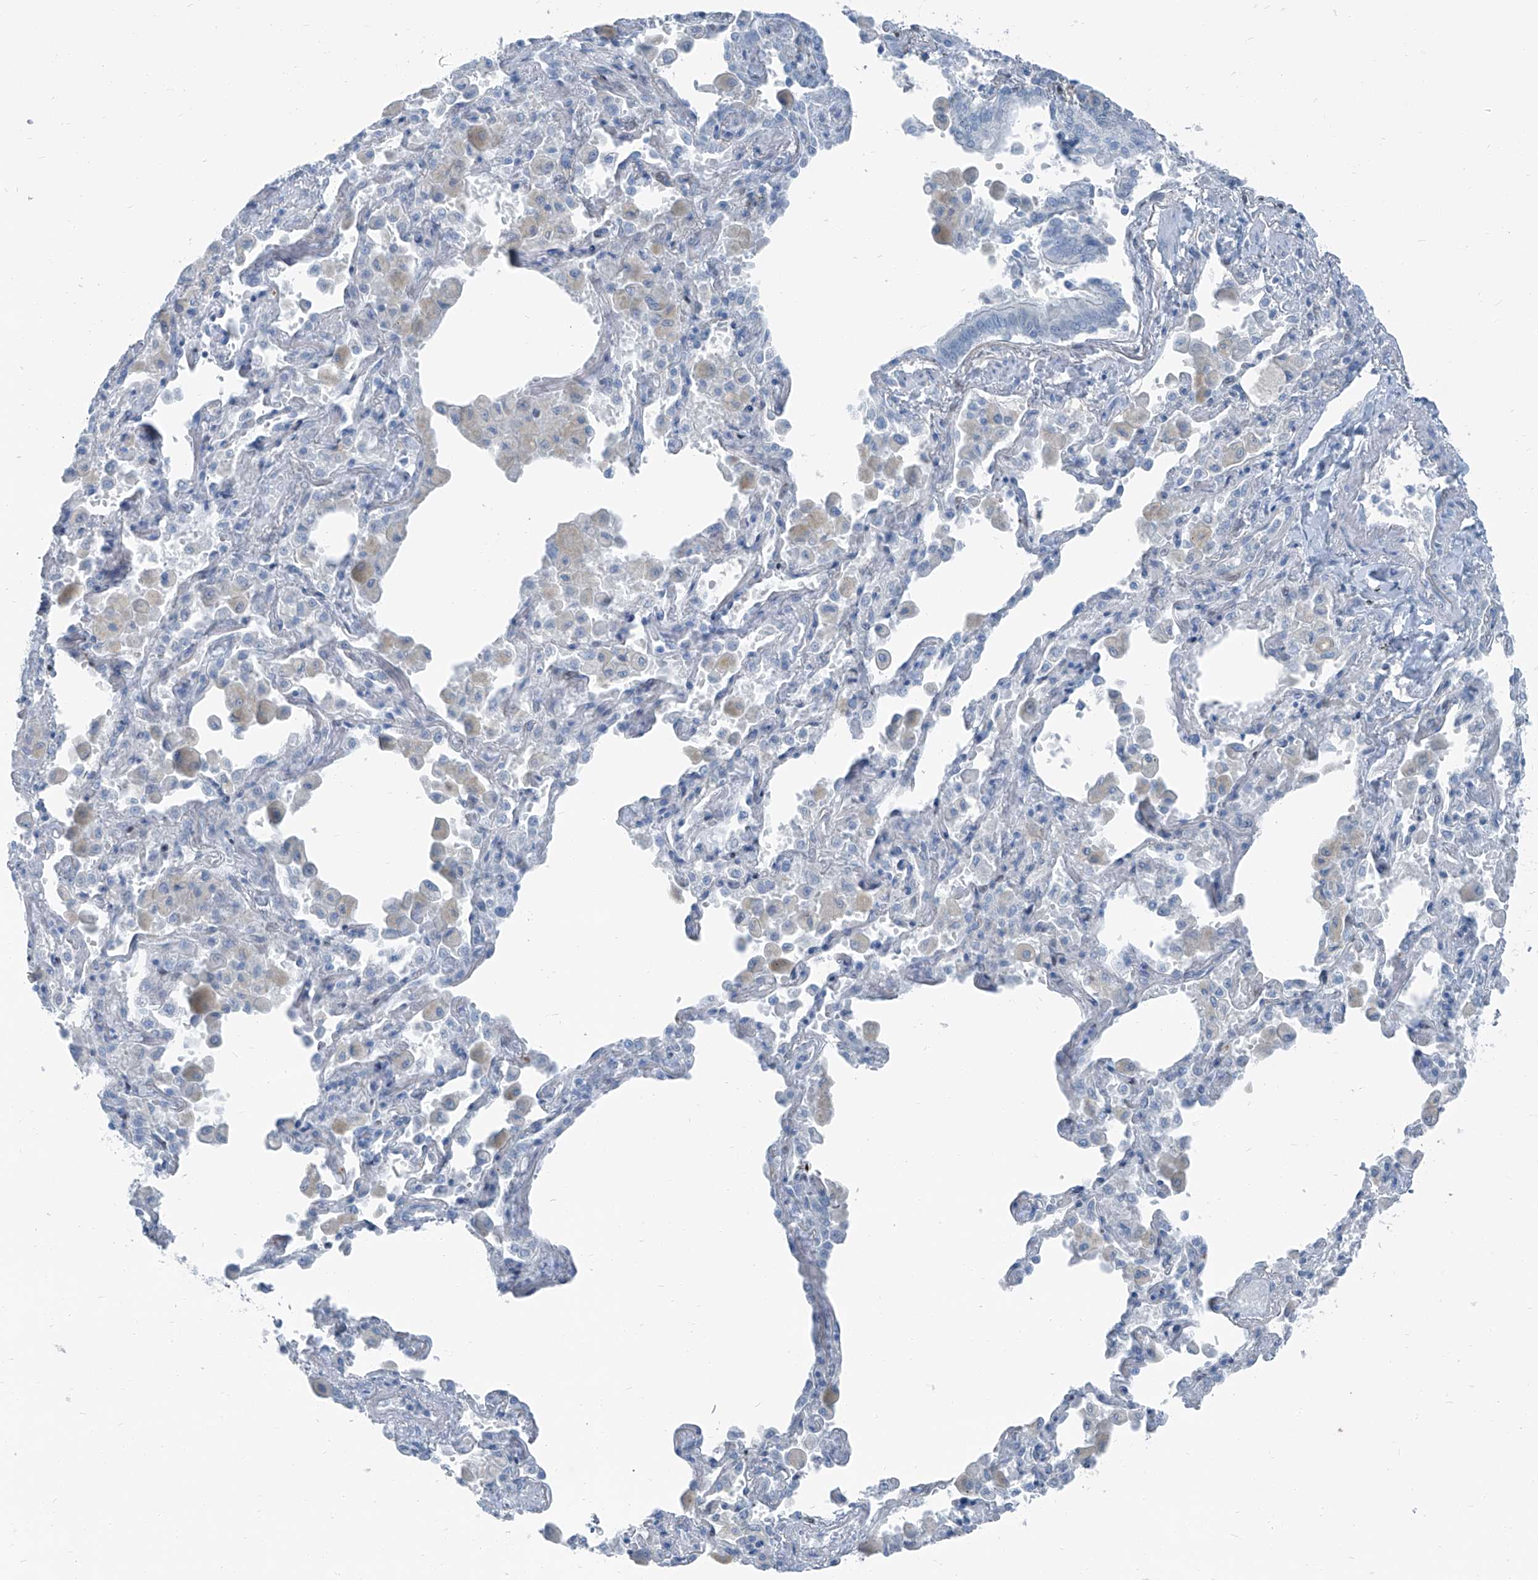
{"staining": {"intensity": "moderate", "quantity": "<25%", "location": "nuclear"}, "tissue": "bronchus", "cell_type": "Respiratory epithelial cells", "image_type": "normal", "snomed": [{"axis": "morphology", "description": "Normal tissue, NOS"}, {"axis": "morphology", "description": "Inflammation, NOS"}, {"axis": "topography", "description": "Lung"}], "caption": "Brown immunohistochemical staining in benign human bronchus shows moderate nuclear staining in approximately <25% of respiratory epithelial cells. (DAB (3,3'-diaminobenzidine) IHC with brightfield microscopy, high magnification).", "gene": "RGN", "patient": {"sex": "female", "age": 46}}